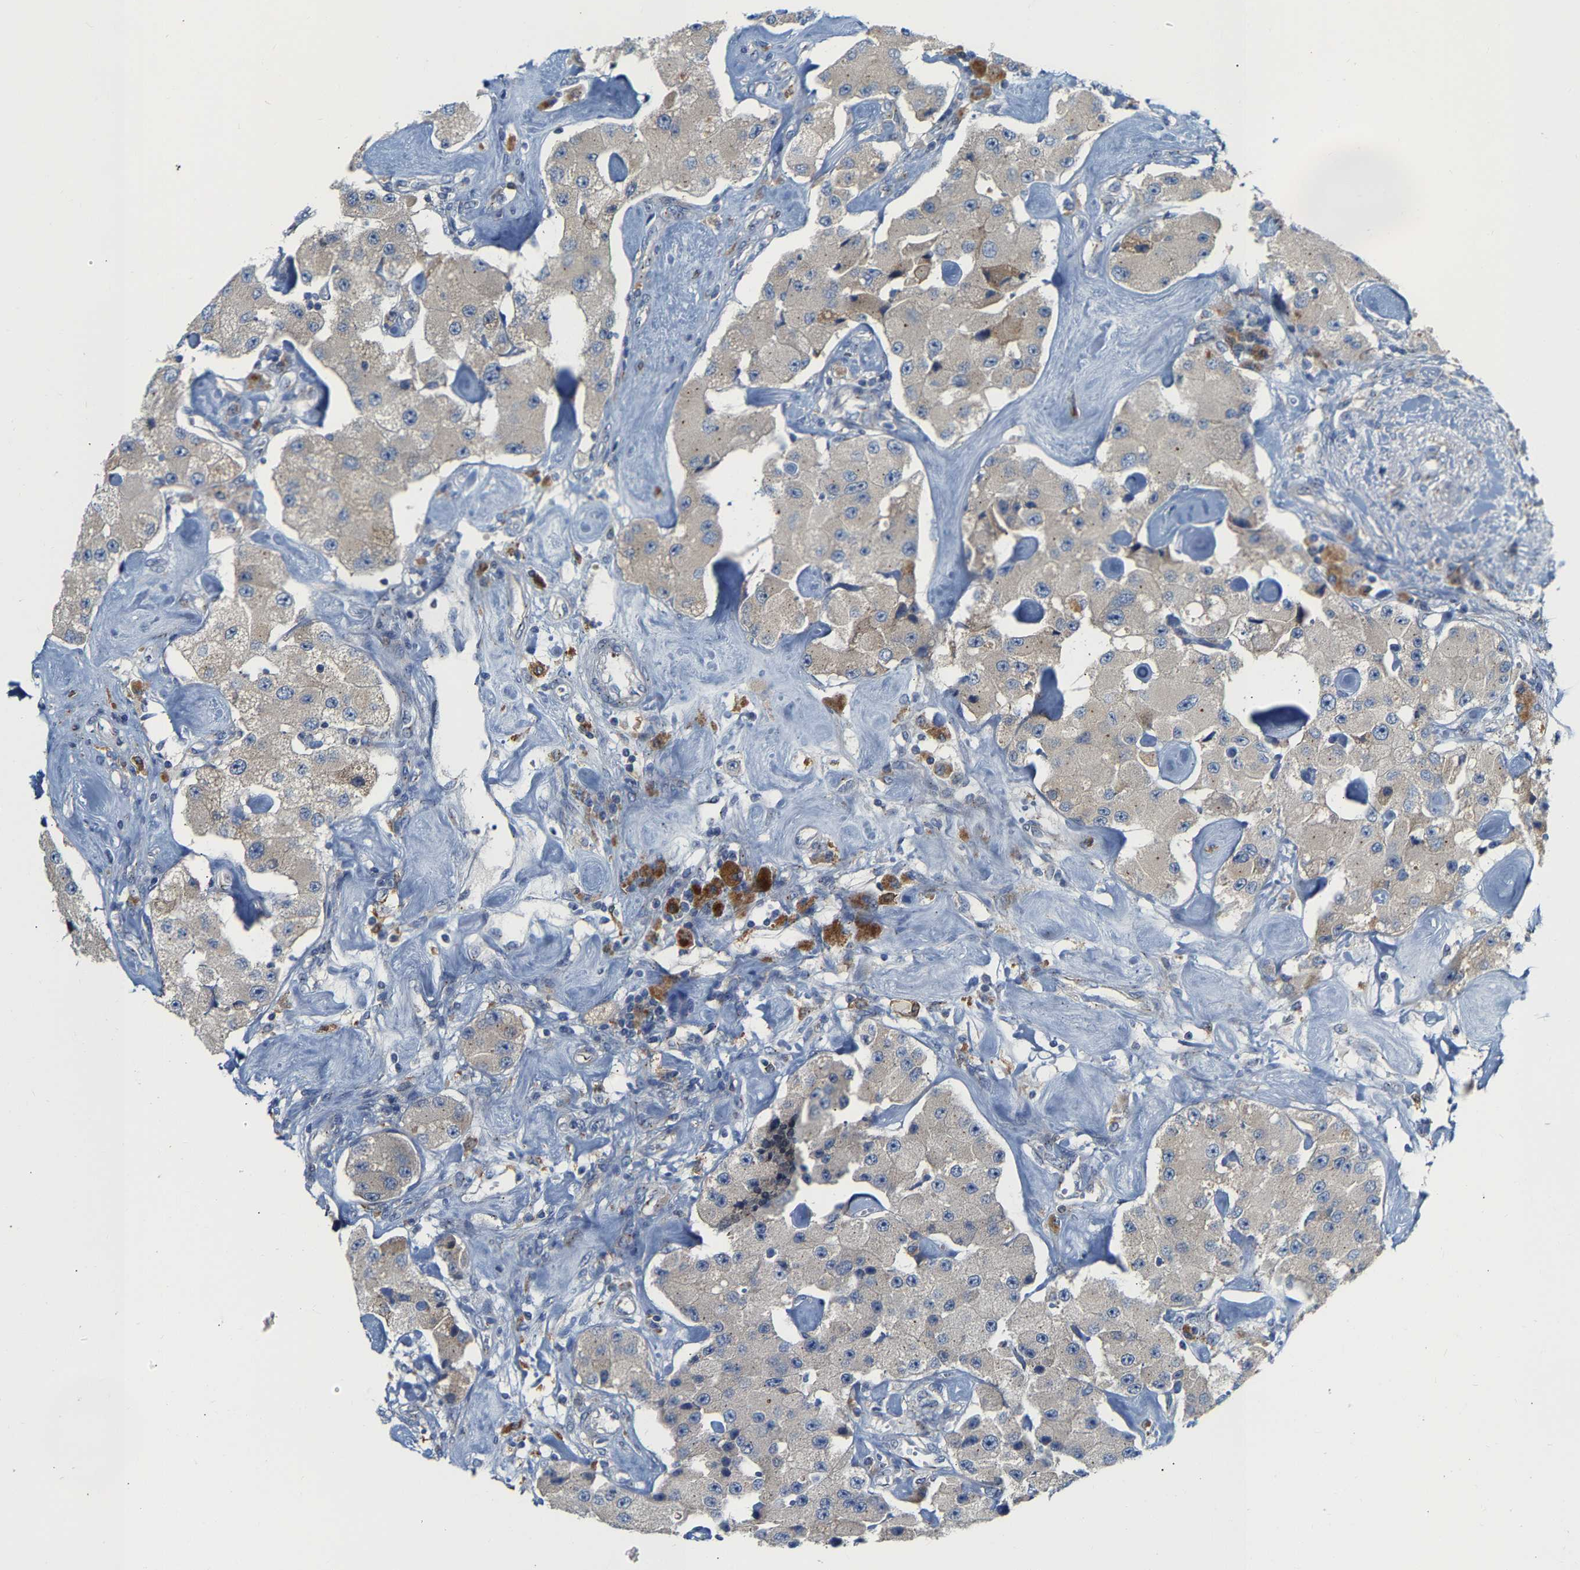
{"staining": {"intensity": "negative", "quantity": "none", "location": "none"}, "tissue": "carcinoid", "cell_type": "Tumor cells", "image_type": "cancer", "snomed": [{"axis": "morphology", "description": "Carcinoid, malignant, NOS"}, {"axis": "topography", "description": "Pancreas"}], "caption": "DAB (3,3'-diaminobenzidine) immunohistochemical staining of human carcinoid displays no significant positivity in tumor cells. Brightfield microscopy of immunohistochemistry (IHC) stained with DAB (brown) and hematoxylin (blue), captured at high magnification.", "gene": "PCNT", "patient": {"sex": "male", "age": 41}}